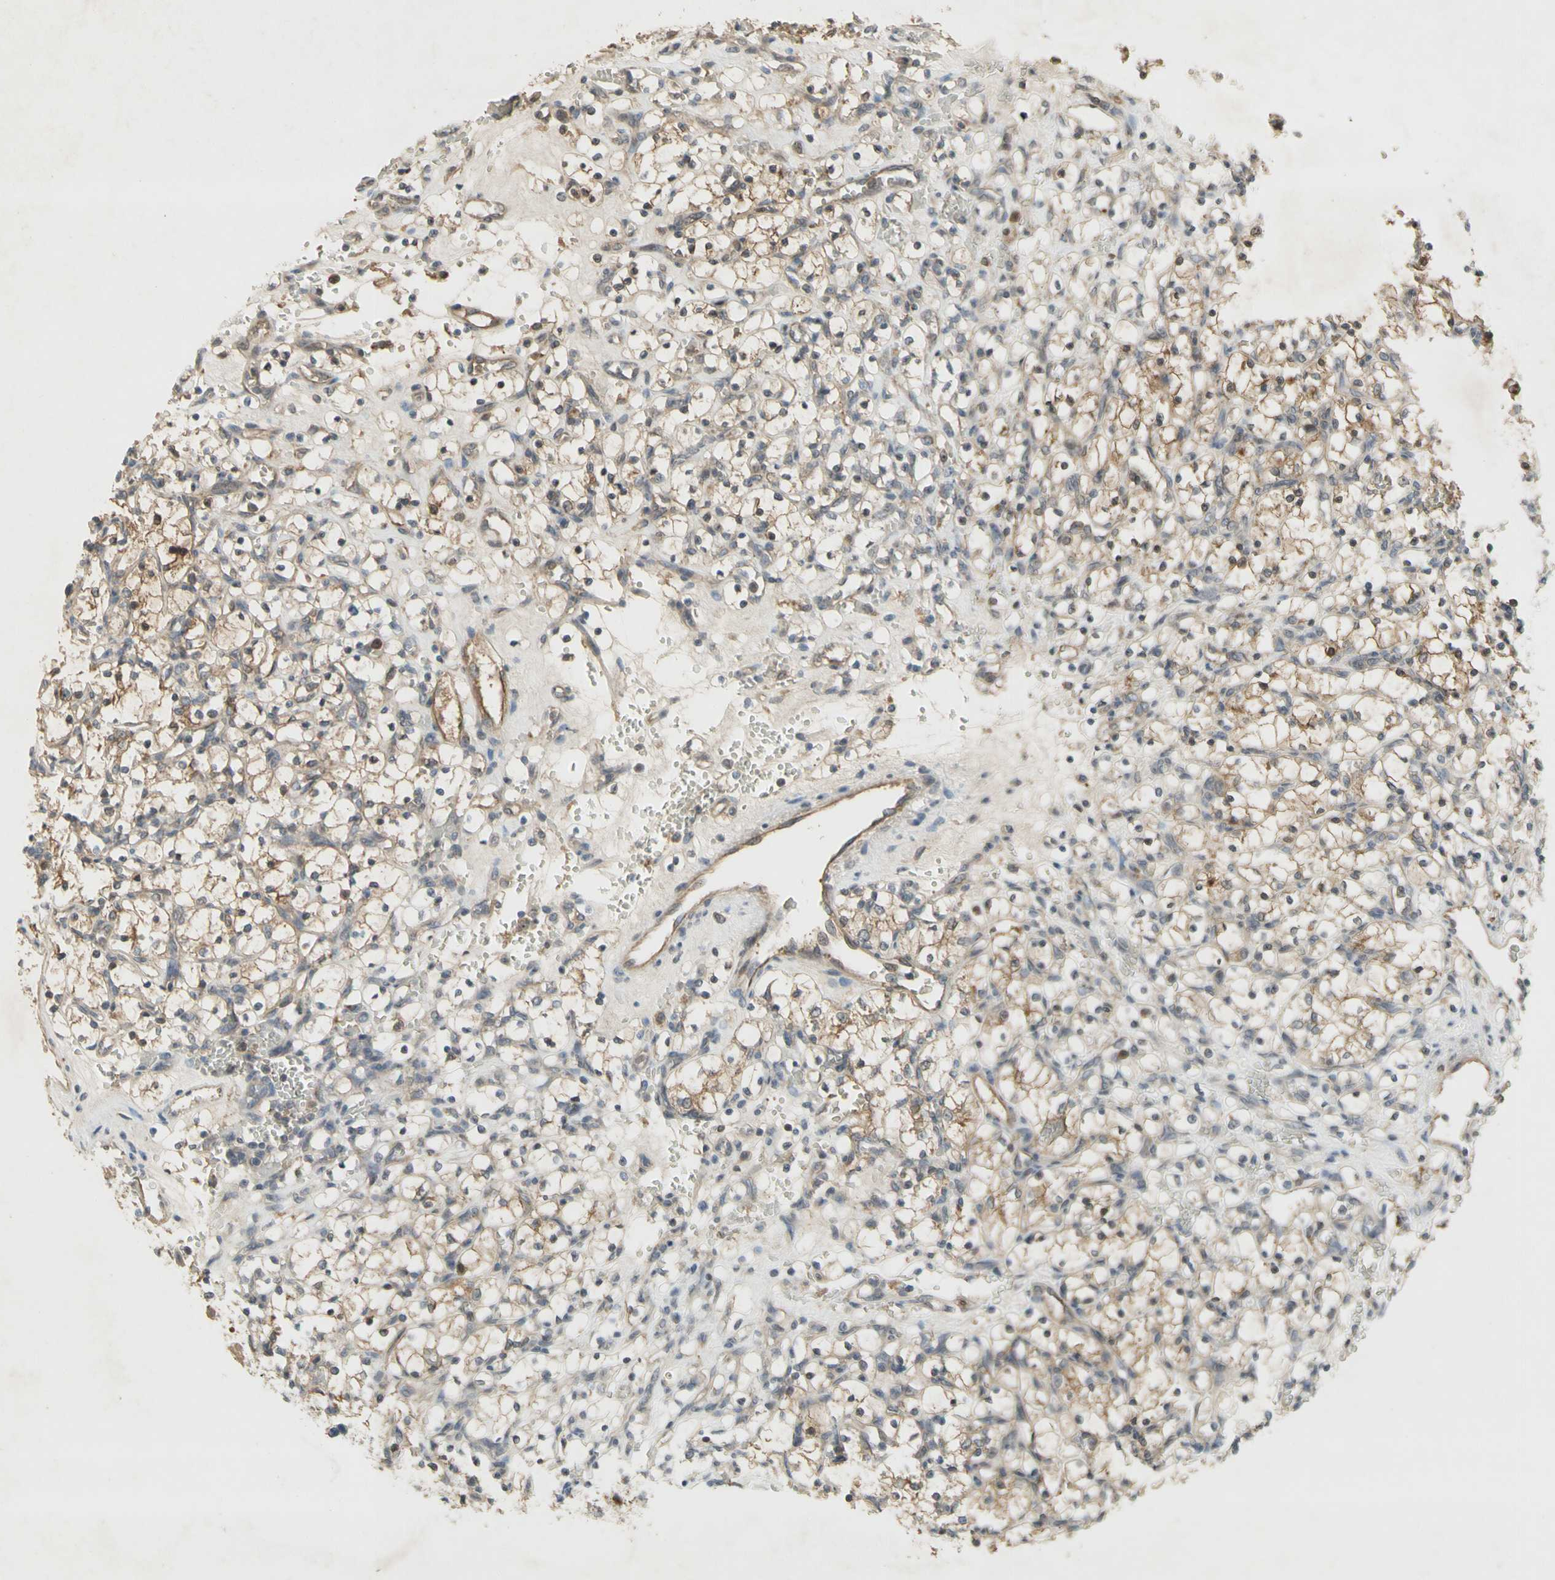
{"staining": {"intensity": "weak", "quantity": "<25%", "location": "cytoplasmic/membranous"}, "tissue": "renal cancer", "cell_type": "Tumor cells", "image_type": "cancer", "snomed": [{"axis": "morphology", "description": "Adenocarcinoma, NOS"}, {"axis": "topography", "description": "Kidney"}], "caption": "There is no significant positivity in tumor cells of renal cancer (adenocarcinoma).", "gene": "NRG4", "patient": {"sex": "female", "age": 69}}